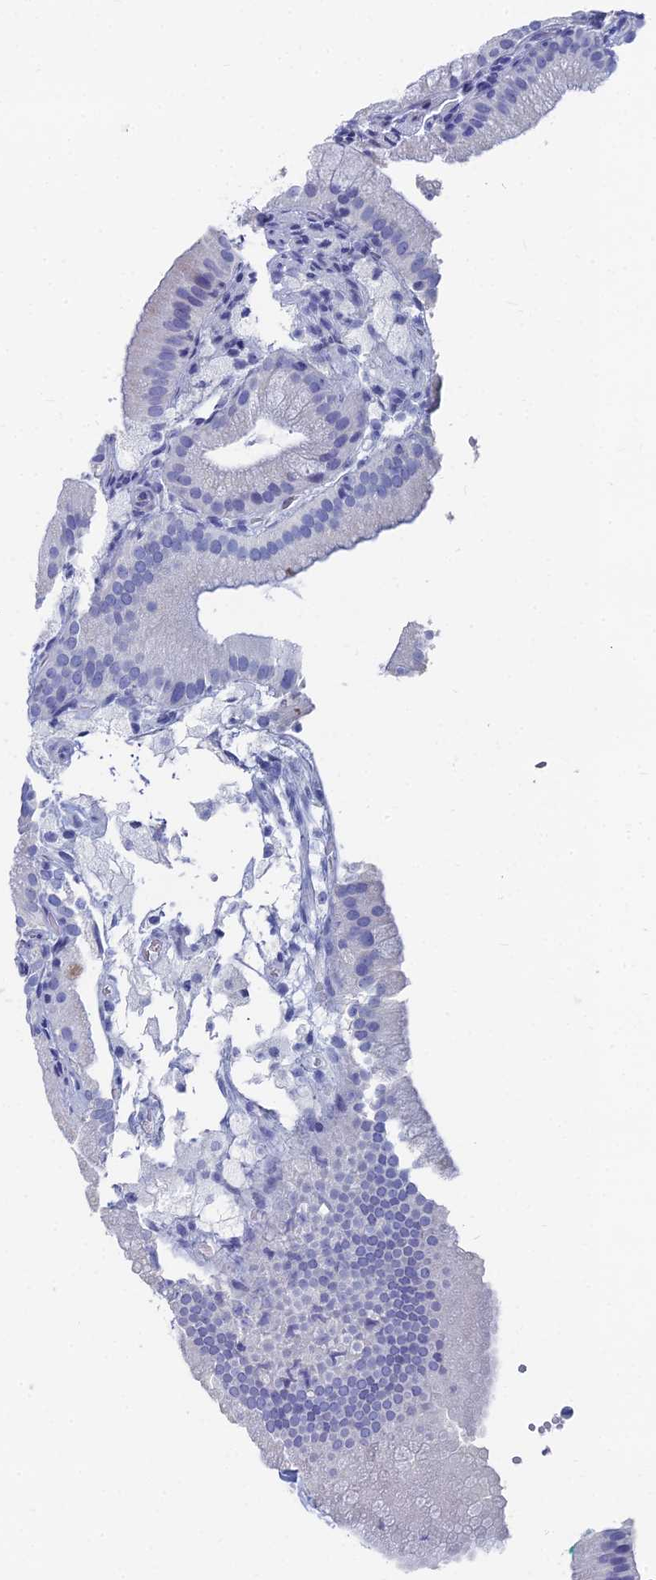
{"staining": {"intensity": "negative", "quantity": "none", "location": "none"}, "tissue": "gallbladder", "cell_type": "Glandular cells", "image_type": "normal", "snomed": [{"axis": "morphology", "description": "Normal tissue, NOS"}, {"axis": "topography", "description": "Gallbladder"}], "caption": "The IHC image has no significant staining in glandular cells of gallbladder. (Brightfield microscopy of DAB (3,3'-diaminobenzidine) IHC at high magnification).", "gene": "TNNT3", "patient": {"sex": "male", "age": 55}}